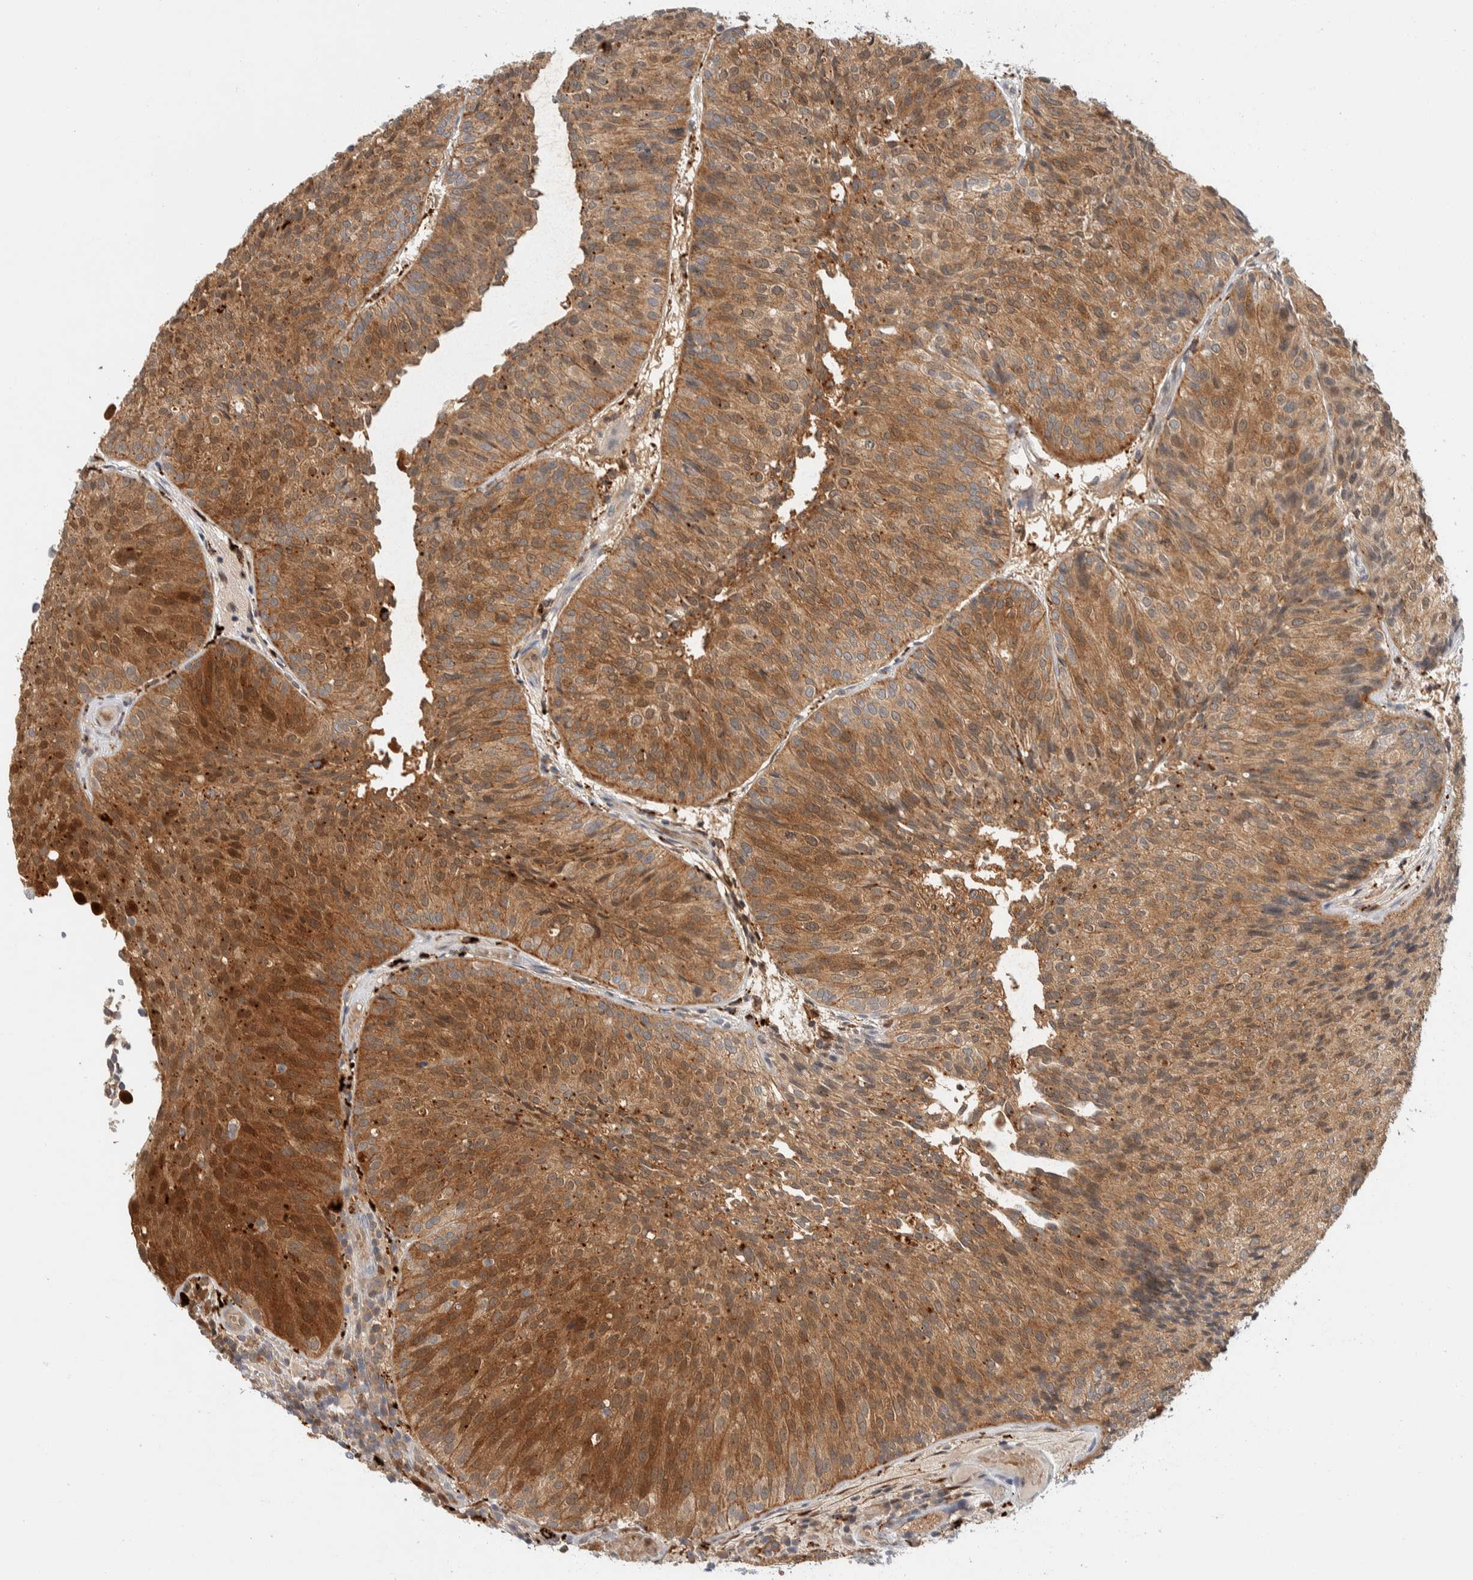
{"staining": {"intensity": "strong", "quantity": ">75%", "location": "cytoplasmic/membranous,nuclear"}, "tissue": "urothelial cancer", "cell_type": "Tumor cells", "image_type": "cancer", "snomed": [{"axis": "morphology", "description": "Urothelial carcinoma, Low grade"}, {"axis": "topography", "description": "Urinary bladder"}], "caption": "Protein staining exhibits strong cytoplasmic/membranous and nuclear expression in about >75% of tumor cells in urothelial carcinoma (low-grade).", "gene": "GCLM", "patient": {"sex": "male", "age": 86}}